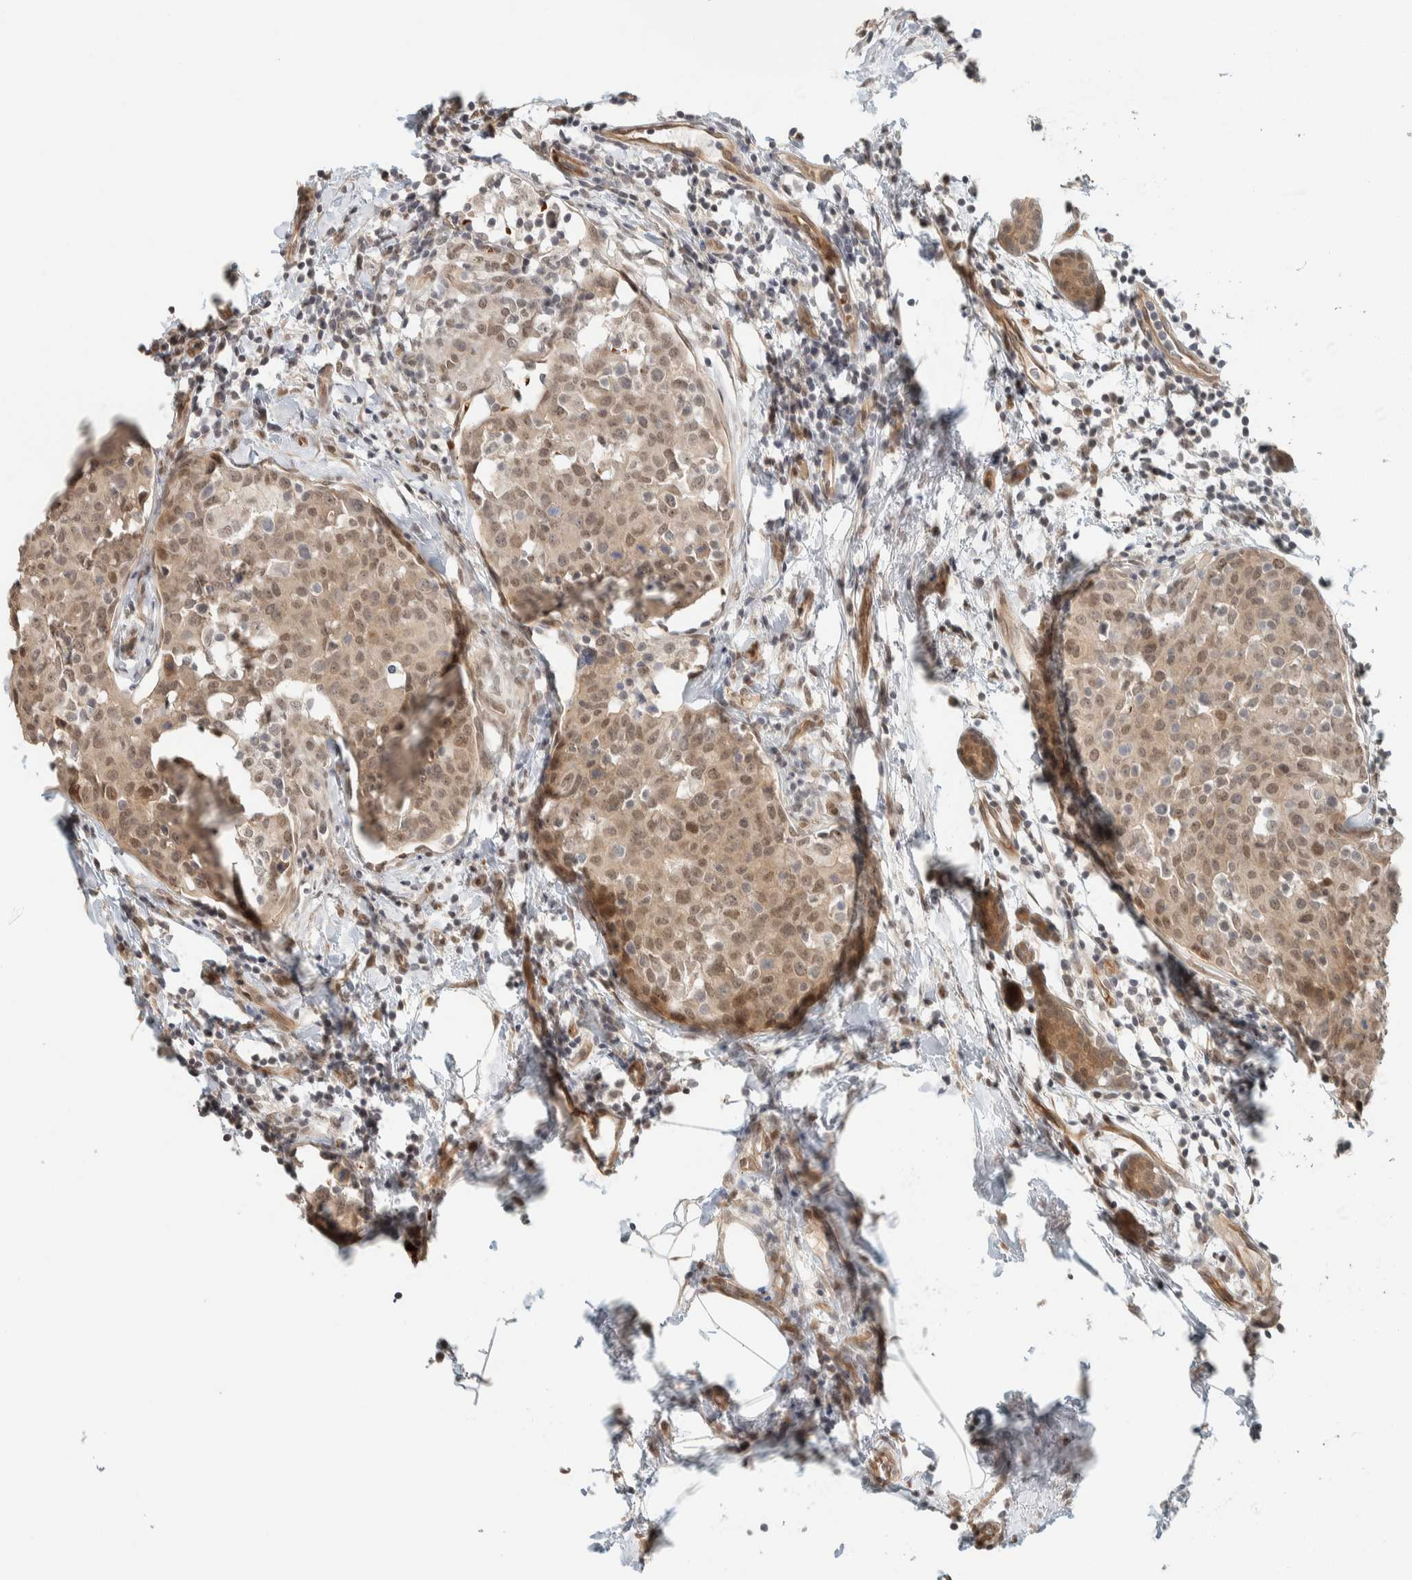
{"staining": {"intensity": "weak", "quantity": ">75%", "location": "cytoplasmic/membranous,nuclear"}, "tissue": "breast cancer", "cell_type": "Tumor cells", "image_type": "cancer", "snomed": [{"axis": "morphology", "description": "Normal tissue, NOS"}, {"axis": "morphology", "description": "Duct carcinoma"}, {"axis": "topography", "description": "Breast"}], "caption": "Weak cytoplasmic/membranous and nuclear protein staining is present in approximately >75% of tumor cells in breast intraductal carcinoma.", "gene": "ZBTB2", "patient": {"sex": "female", "age": 37}}